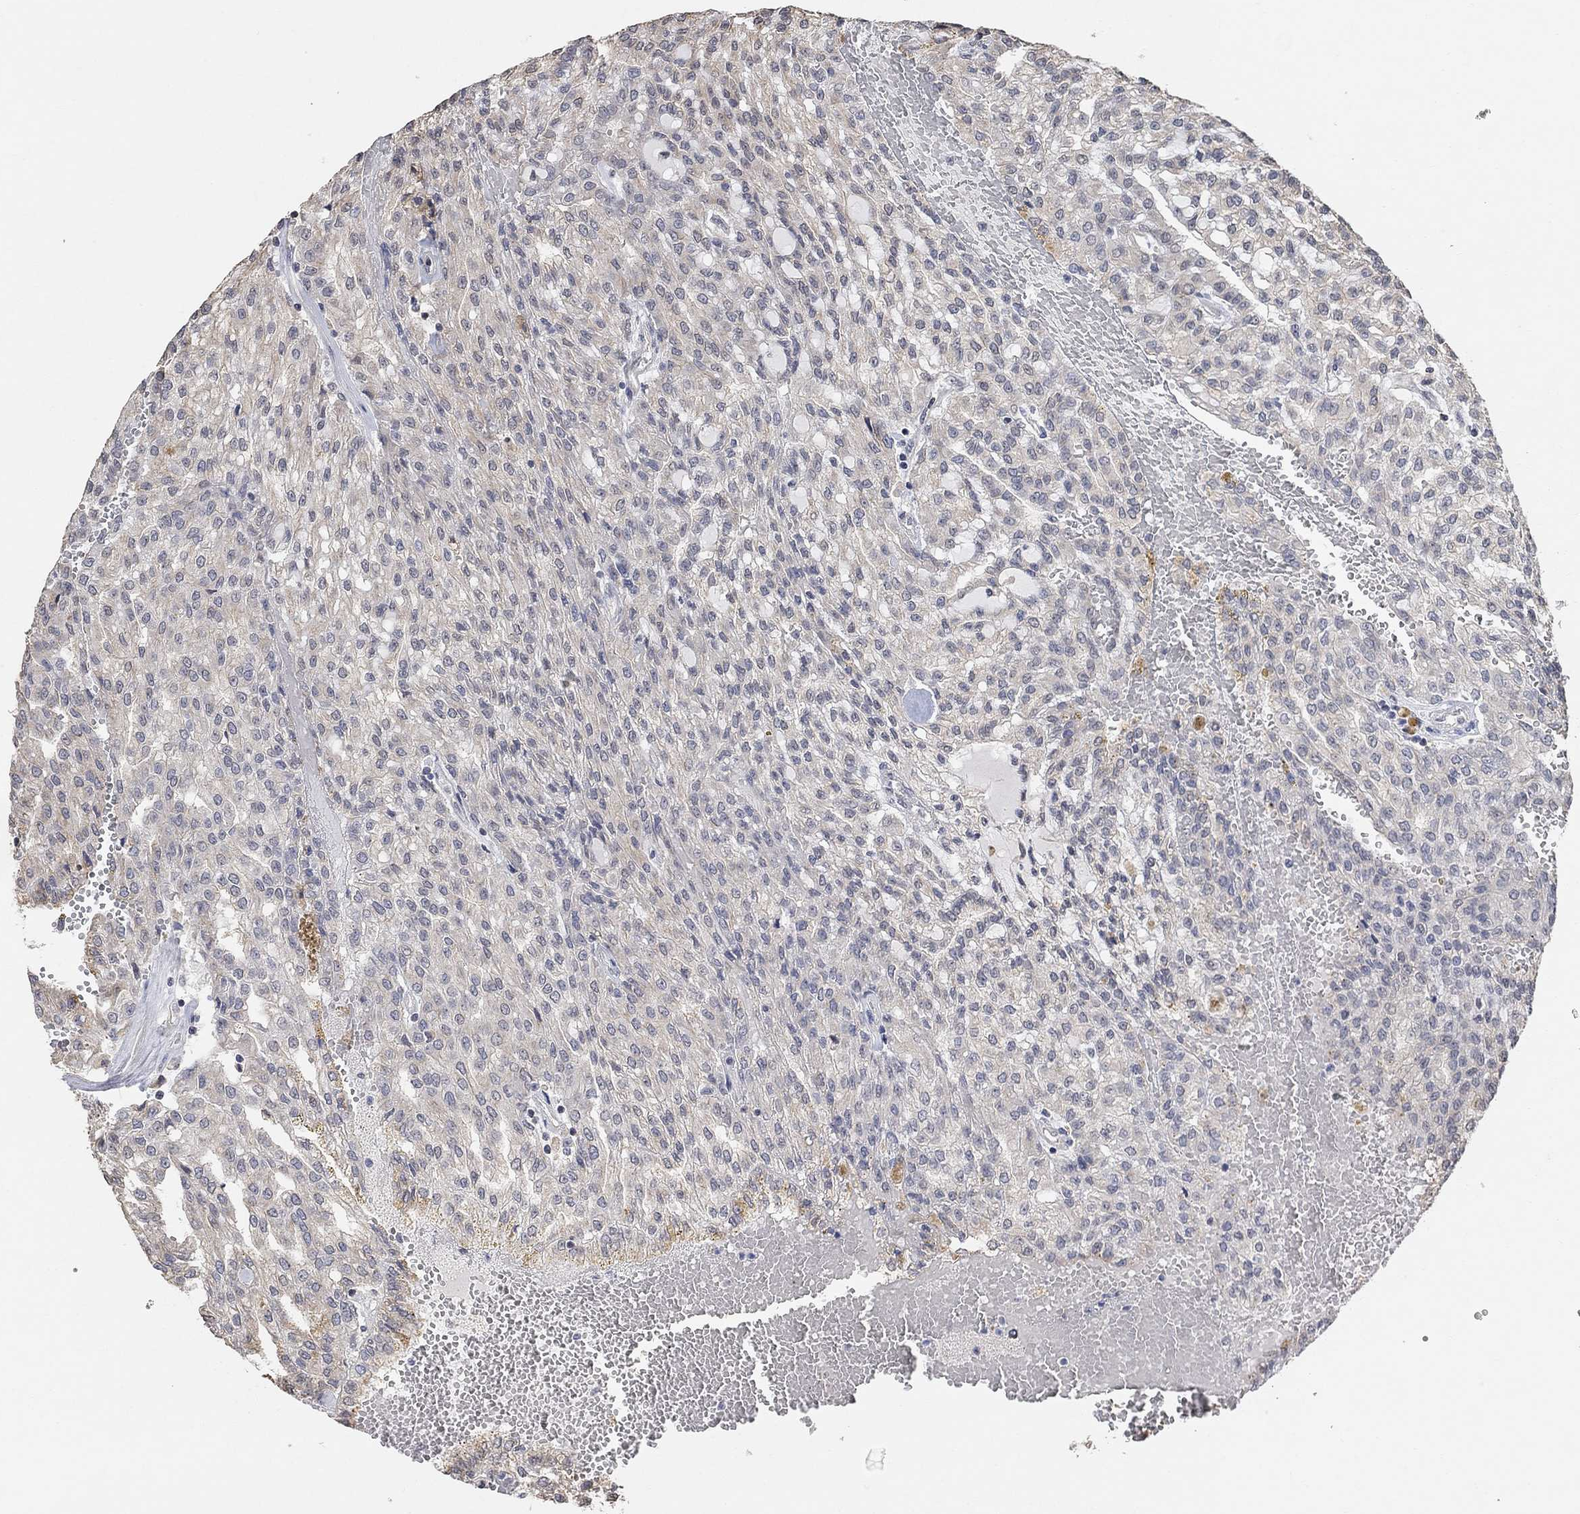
{"staining": {"intensity": "weak", "quantity": "<25%", "location": "cytoplasmic/membranous"}, "tissue": "renal cancer", "cell_type": "Tumor cells", "image_type": "cancer", "snomed": [{"axis": "morphology", "description": "Adenocarcinoma, NOS"}, {"axis": "topography", "description": "Kidney"}], "caption": "Tumor cells are negative for protein expression in human adenocarcinoma (renal).", "gene": "UNC5B", "patient": {"sex": "male", "age": 63}}